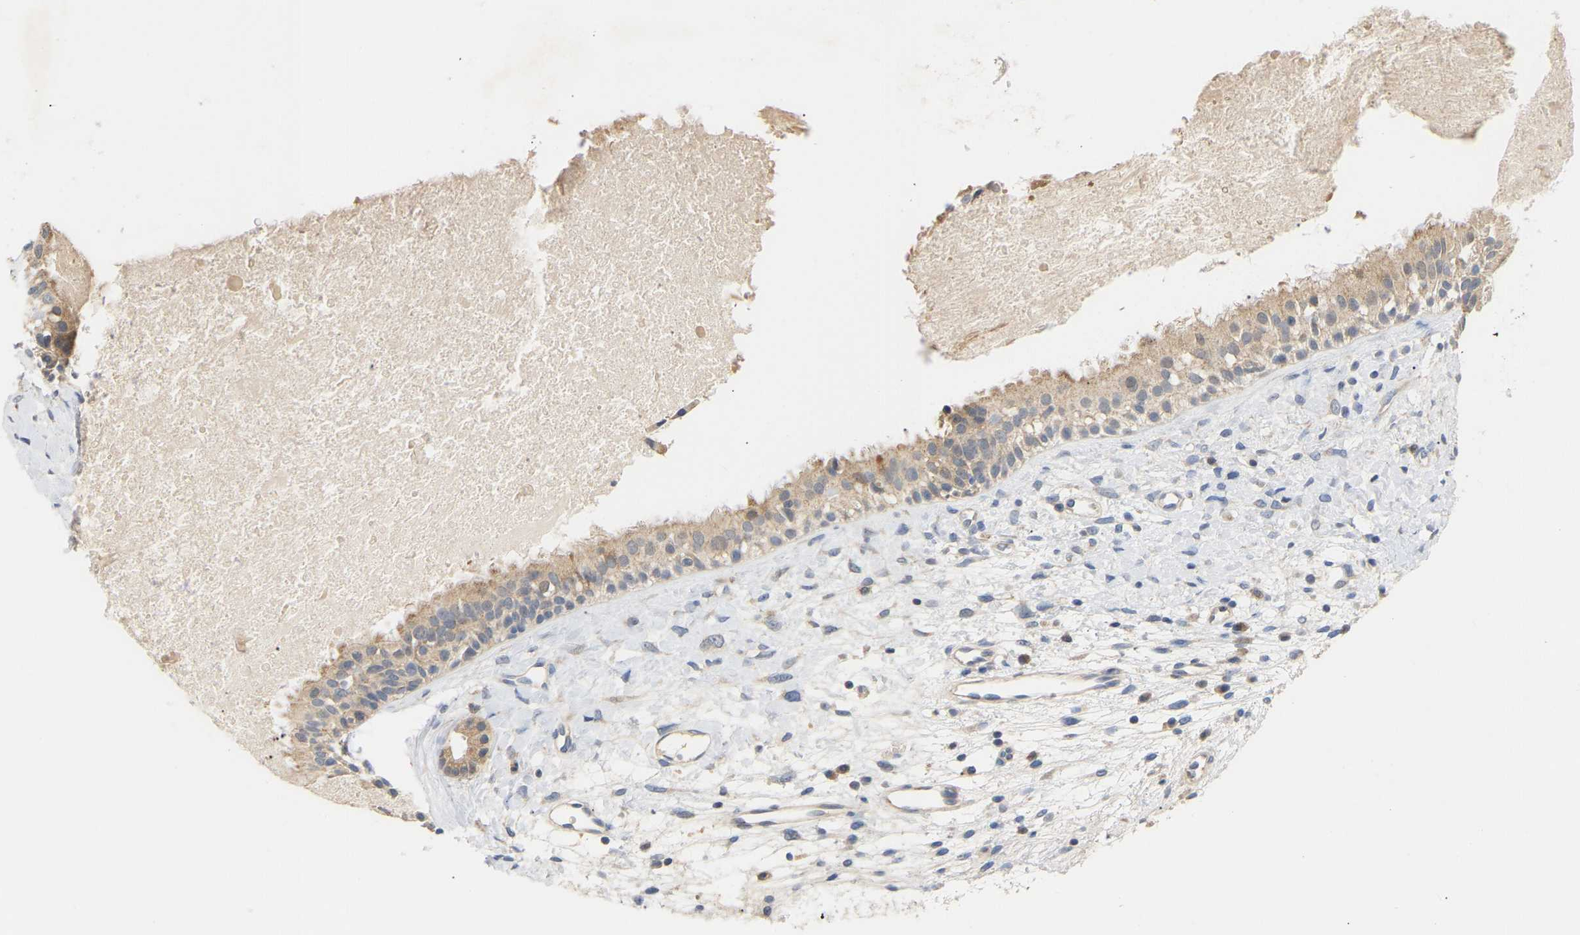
{"staining": {"intensity": "weak", "quantity": ">75%", "location": "cytoplasmic/membranous"}, "tissue": "nasopharynx", "cell_type": "Respiratory epithelial cells", "image_type": "normal", "snomed": [{"axis": "morphology", "description": "Normal tissue, NOS"}, {"axis": "topography", "description": "Nasopharynx"}], "caption": "Protein expression analysis of benign human nasopharynx reveals weak cytoplasmic/membranous staining in approximately >75% of respiratory epithelial cells. The staining was performed using DAB (3,3'-diaminobenzidine) to visualize the protein expression in brown, while the nuclei were stained in blue with hematoxylin (Magnification: 20x).", "gene": "TPMT", "patient": {"sex": "male", "age": 22}}